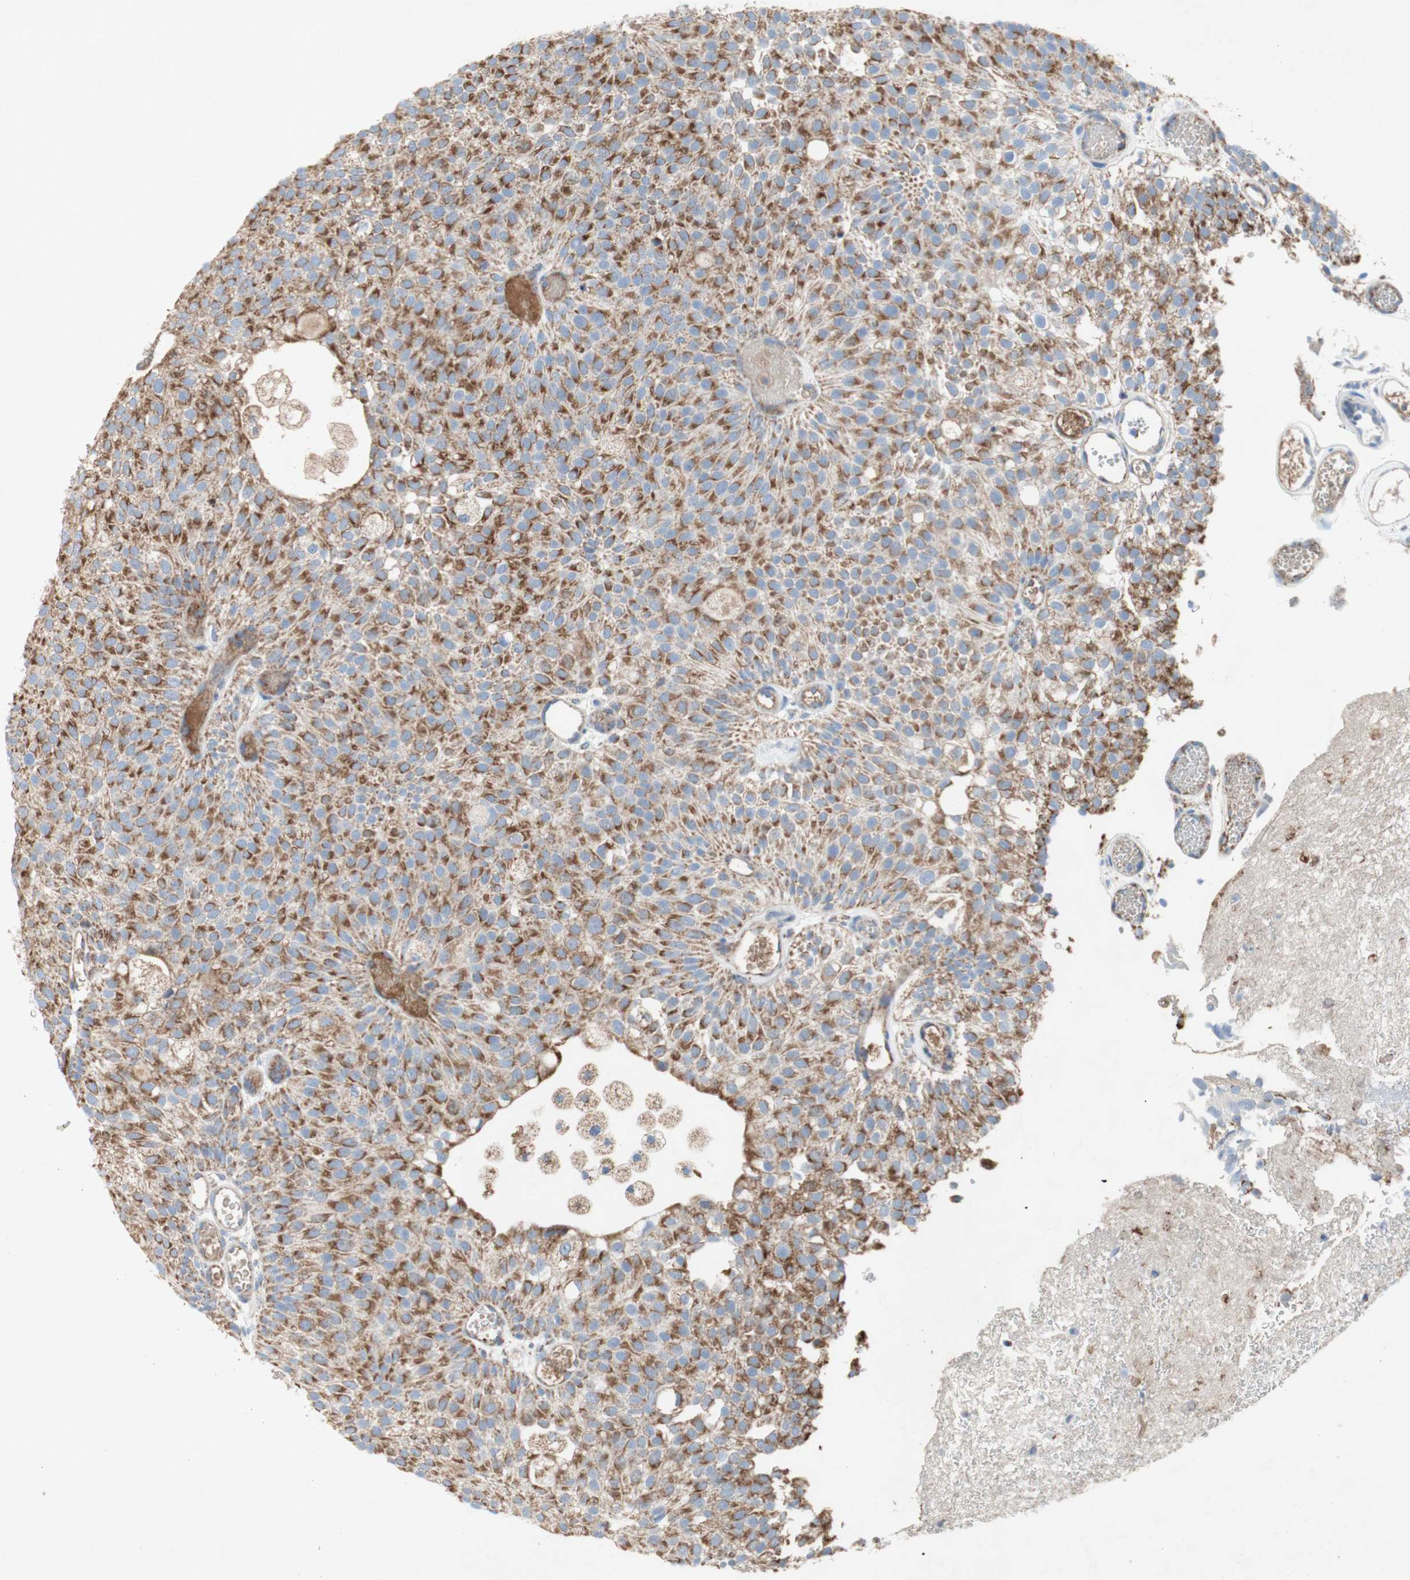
{"staining": {"intensity": "moderate", "quantity": ">75%", "location": "cytoplasmic/membranous"}, "tissue": "urothelial cancer", "cell_type": "Tumor cells", "image_type": "cancer", "snomed": [{"axis": "morphology", "description": "Urothelial carcinoma, Low grade"}, {"axis": "topography", "description": "Urinary bladder"}], "caption": "IHC of human urothelial cancer exhibits medium levels of moderate cytoplasmic/membranous staining in about >75% of tumor cells.", "gene": "SDHB", "patient": {"sex": "male", "age": 78}}